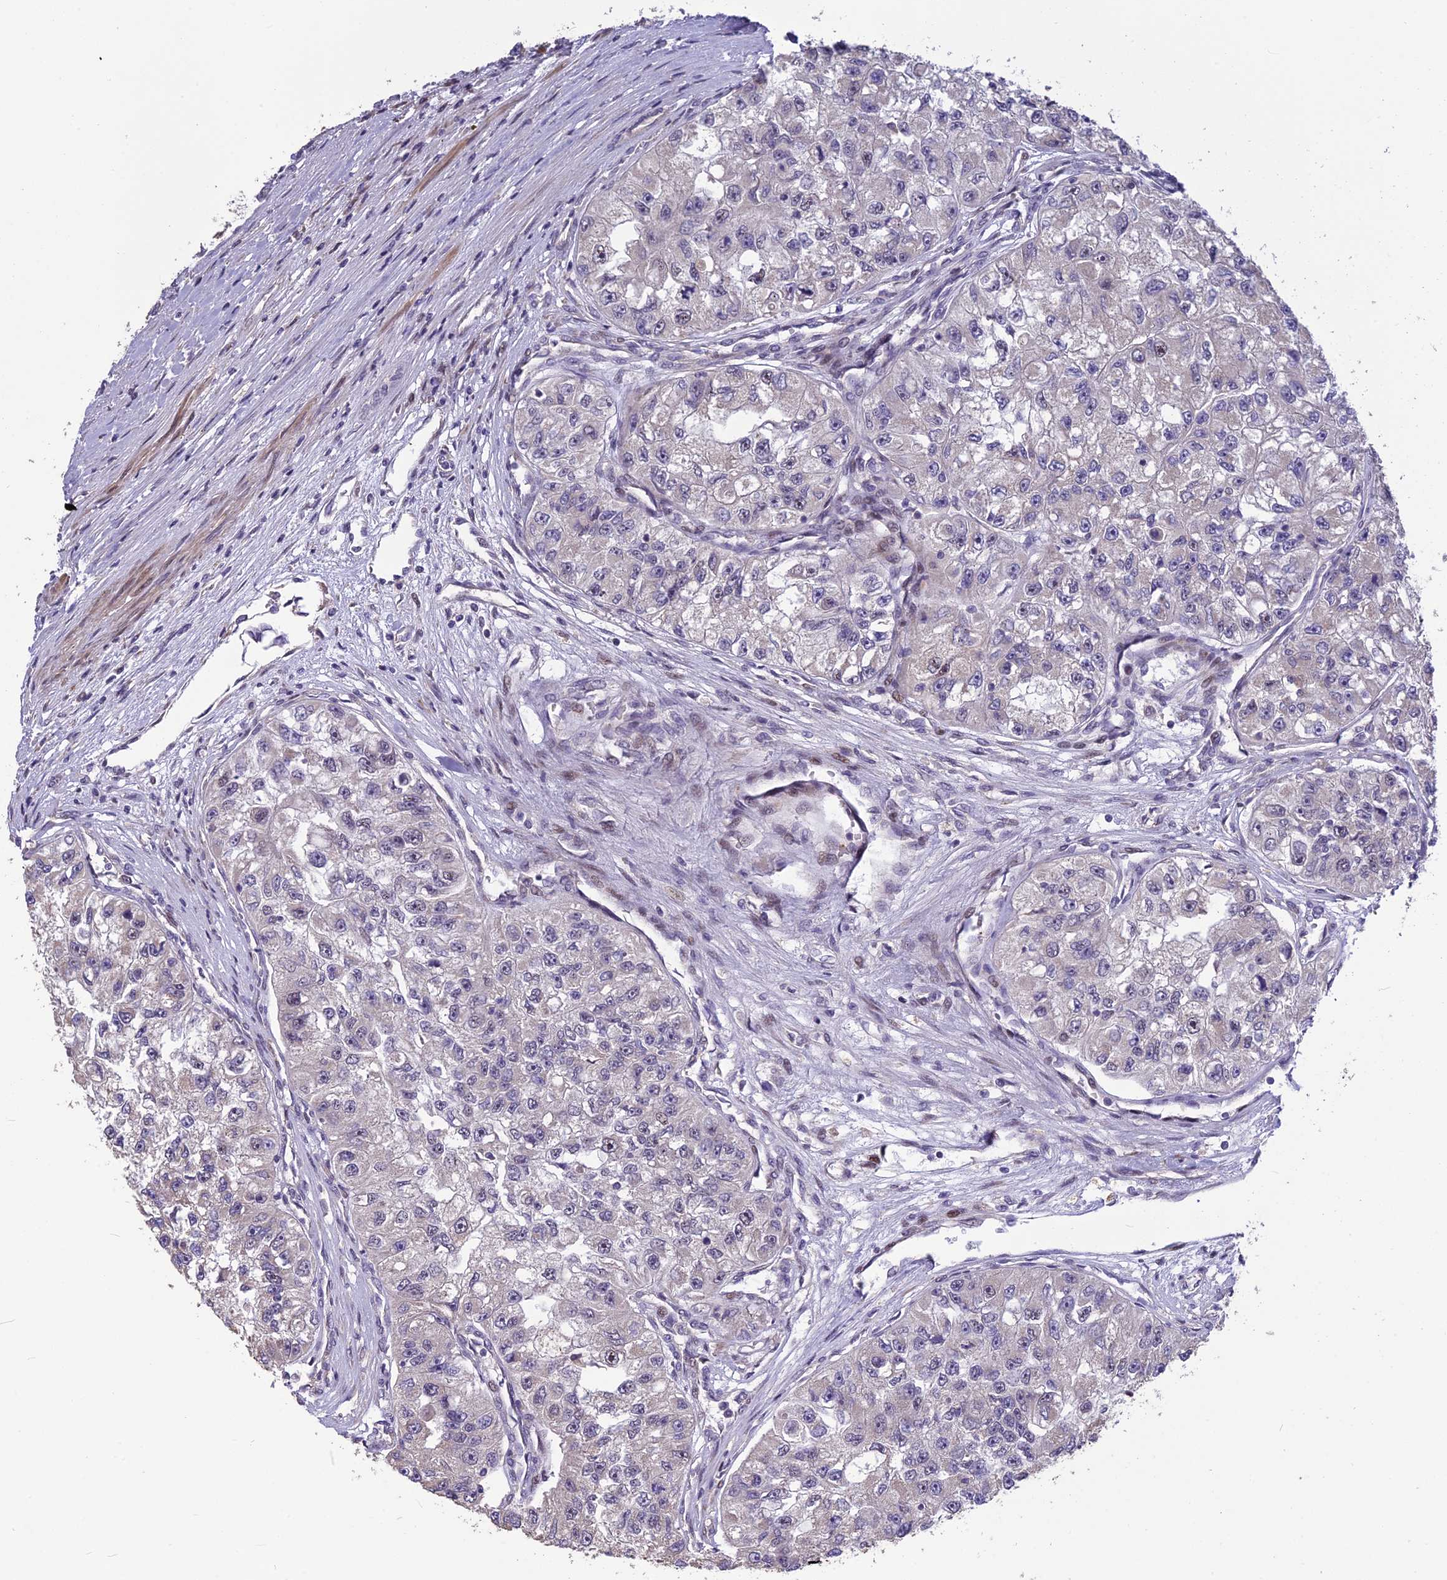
{"staining": {"intensity": "negative", "quantity": "none", "location": "none"}, "tissue": "renal cancer", "cell_type": "Tumor cells", "image_type": "cancer", "snomed": [{"axis": "morphology", "description": "Adenocarcinoma, NOS"}, {"axis": "topography", "description": "Kidney"}], "caption": "Immunohistochemistry (IHC) of human adenocarcinoma (renal) shows no positivity in tumor cells.", "gene": "SPG21", "patient": {"sex": "male", "age": 63}}